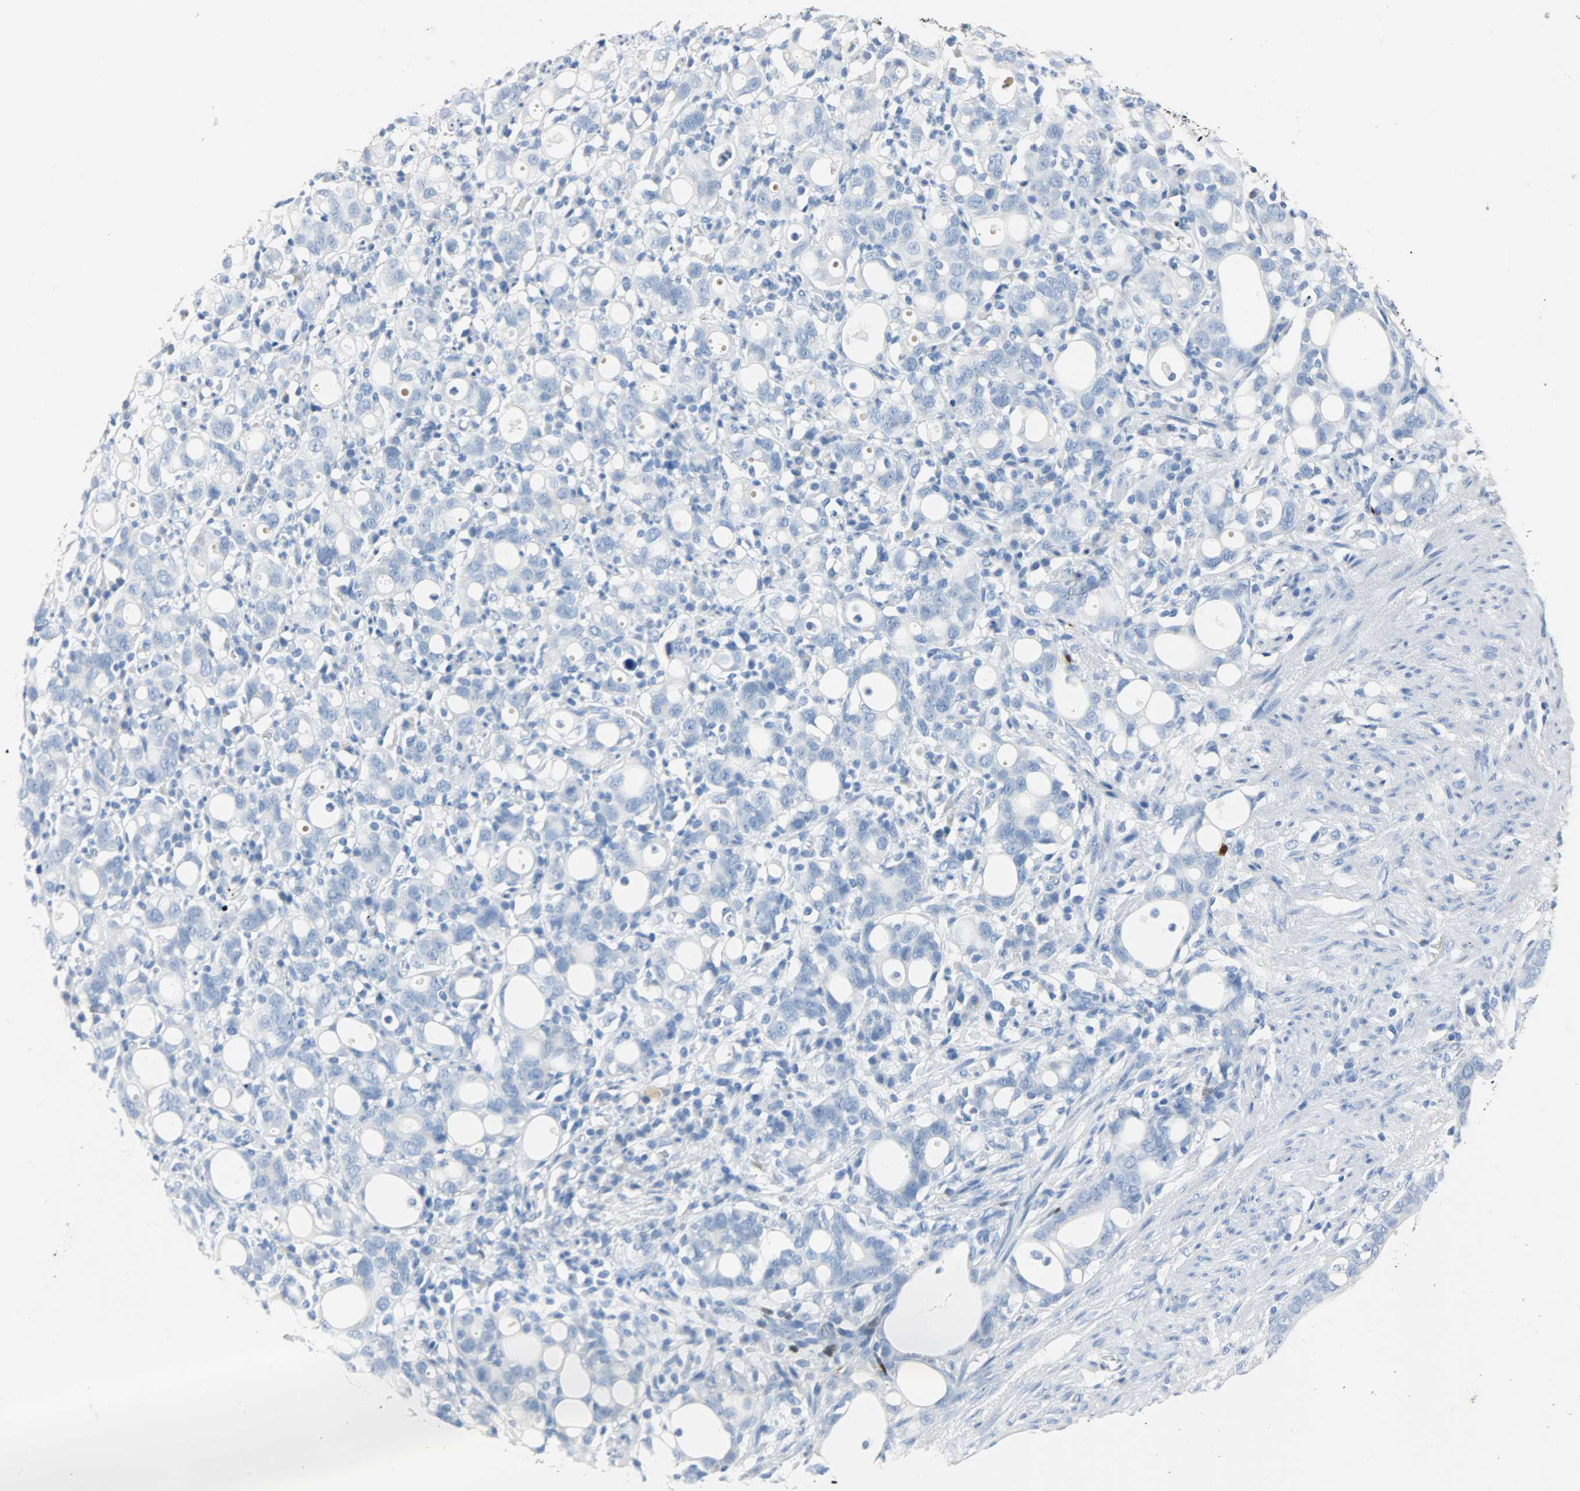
{"staining": {"intensity": "negative", "quantity": "none", "location": "none"}, "tissue": "stomach cancer", "cell_type": "Tumor cells", "image_type": "cancer", "snomed": [{"axis": "morphology", "description": "Adenocarcinoma, NOS"}, {"axis": "topography", "description": "Stomach"}], "caption": "Immunohistochemistry (IHC) of stomach cancer demonstrates no staining in tumor cells.", "gene": "CA3", "patient": {"sex": "female", "age": 75}}